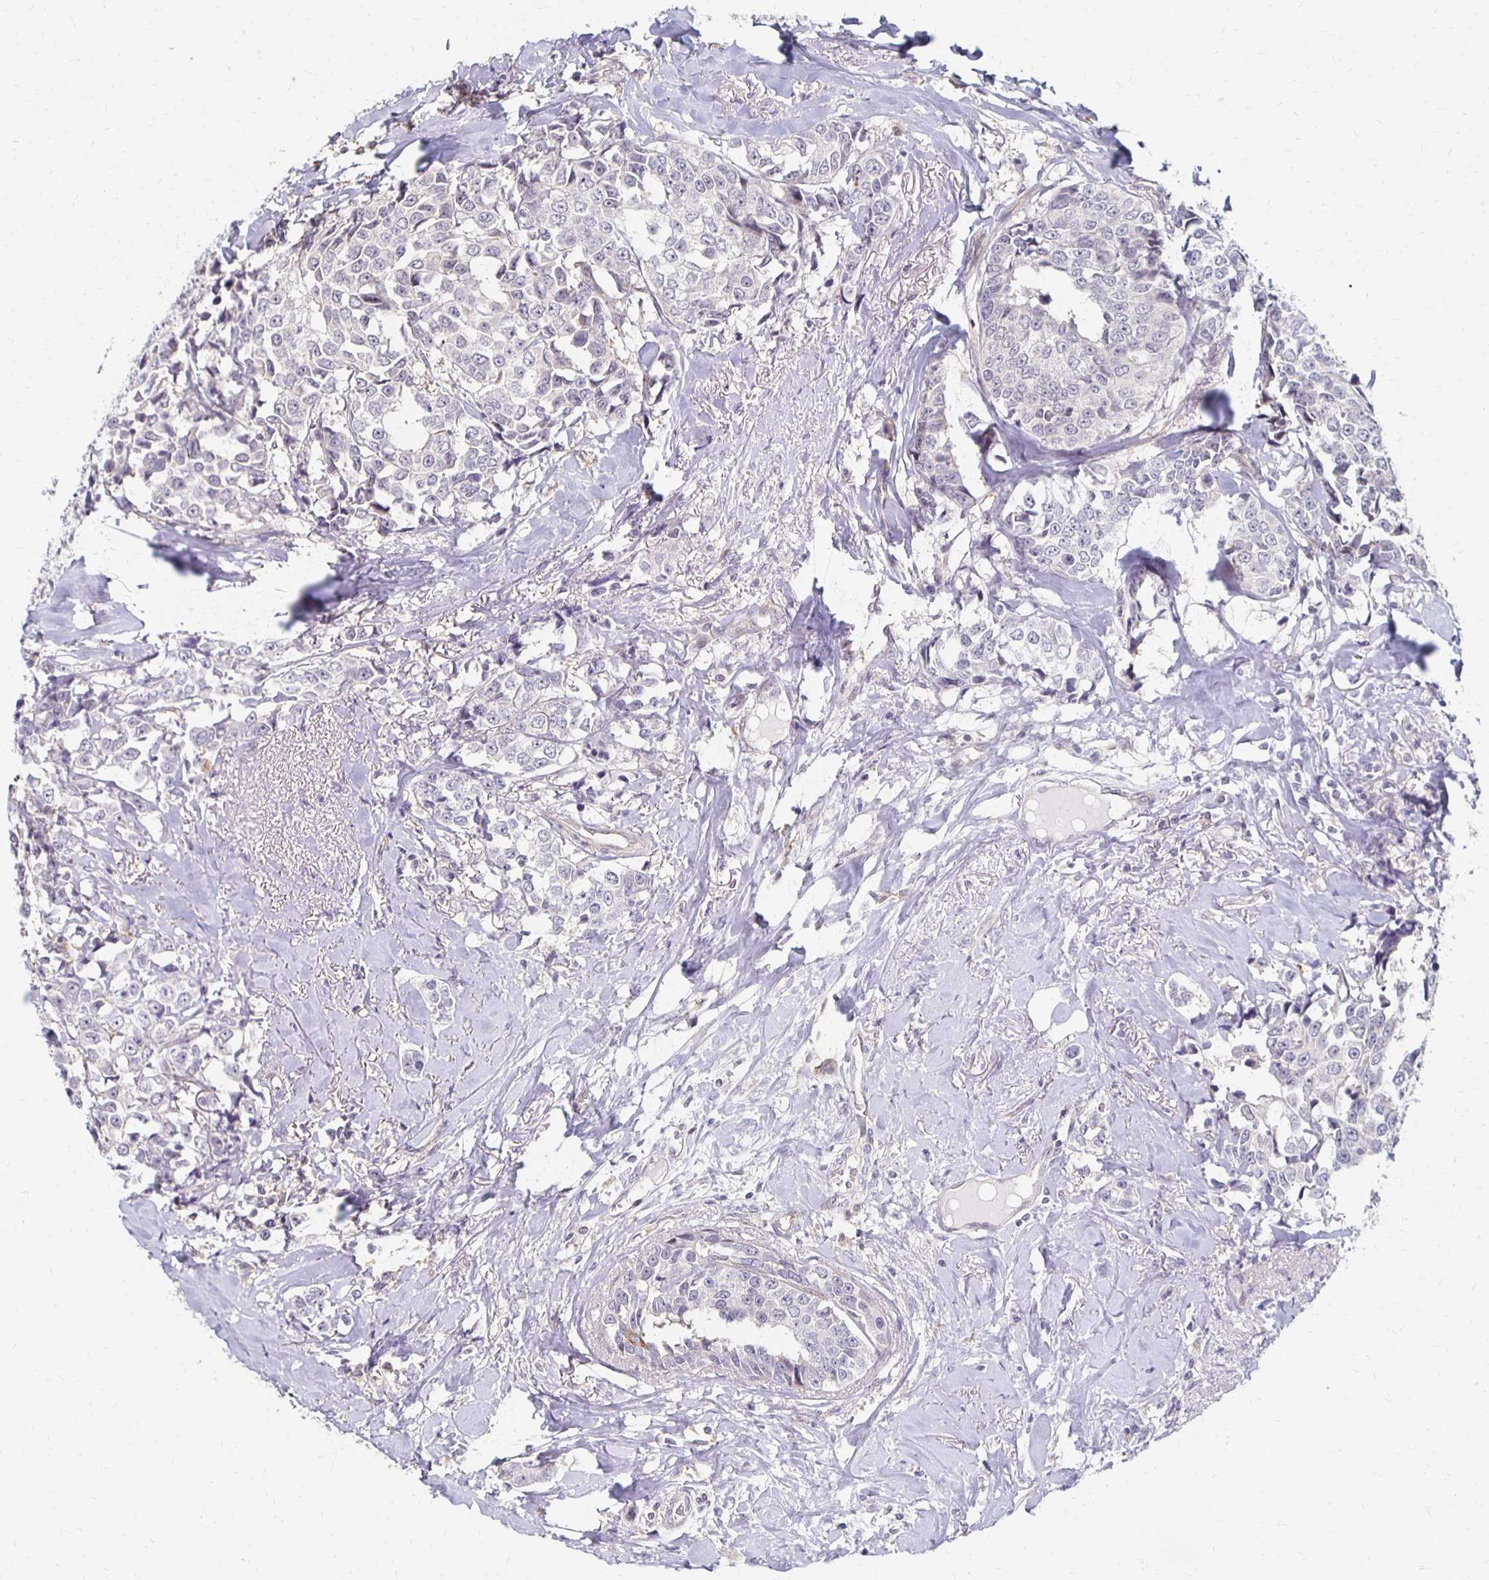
{"staining": {"intensity": "negative", "quantity": "none", "location": "none"}, "tissue": "breast cancer", "cell_type": "Tumor cells", "image_type": "cancer", "snomed": [{"axis": "morphology", "description": "Duct carcinoma"}, {"axis": "topography", "description": "Breast"}], "caption": "Histopathology image shows no significant protein staining in tumor cells of breast invasive ductal carcinoma.", "gene": "PRKCB", "patient": {"sex": "female", "age": 80}}